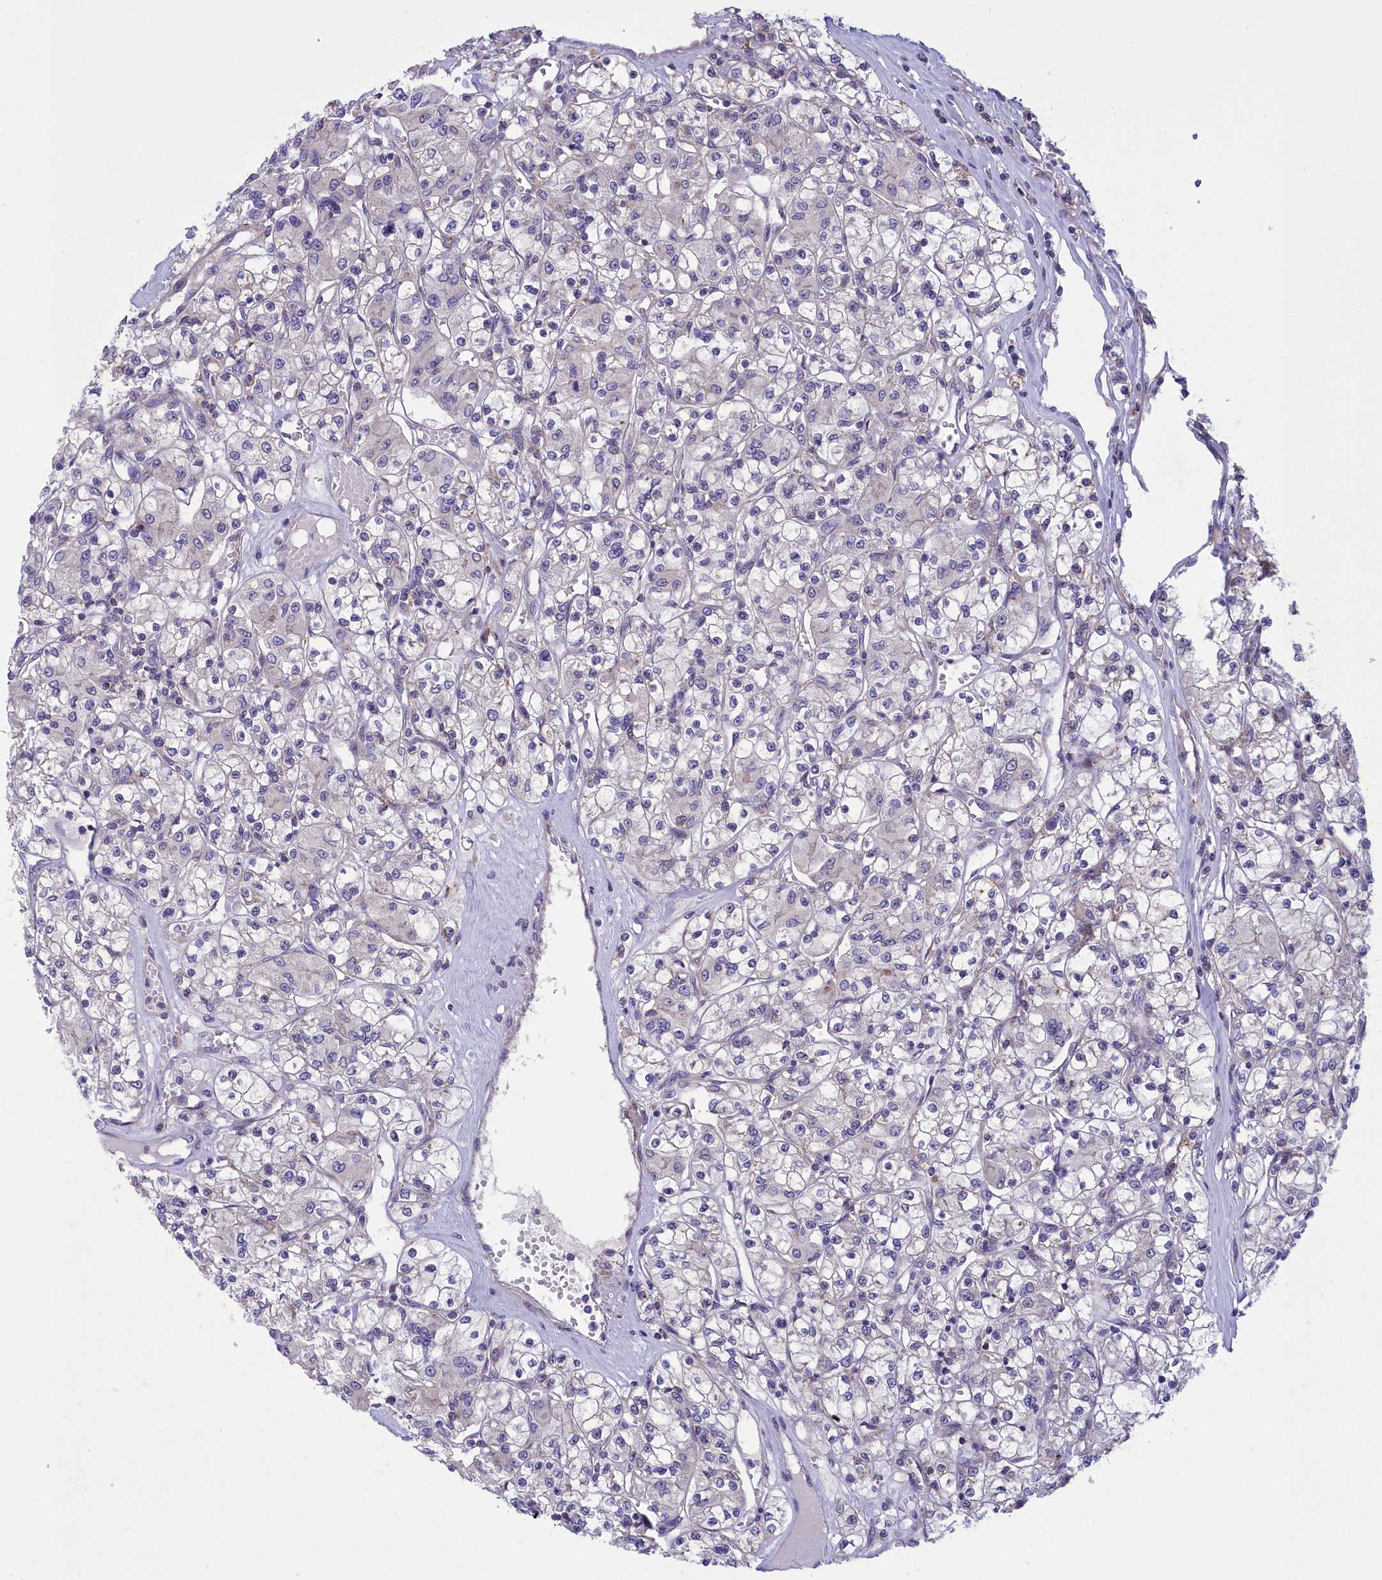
{"staining": {"intensity": "negative", "quantity": "none", "location": "none"}, "tissue": "renal cancer", "cell_type": "Tumor cells", "image_type": "cancer", "snomed": [{"axis": "morphology", "description": "Adenocarcinoma, NOS"}, {"axis": "topography", "description": "Kidney"}], "caption": "The immunohistochemistry micrograph has no significant staining in tumor cells of renal adenocarcinoma tissue.", "gene": "CORO2A", "patient": {"sex": "female", "age": 59}}